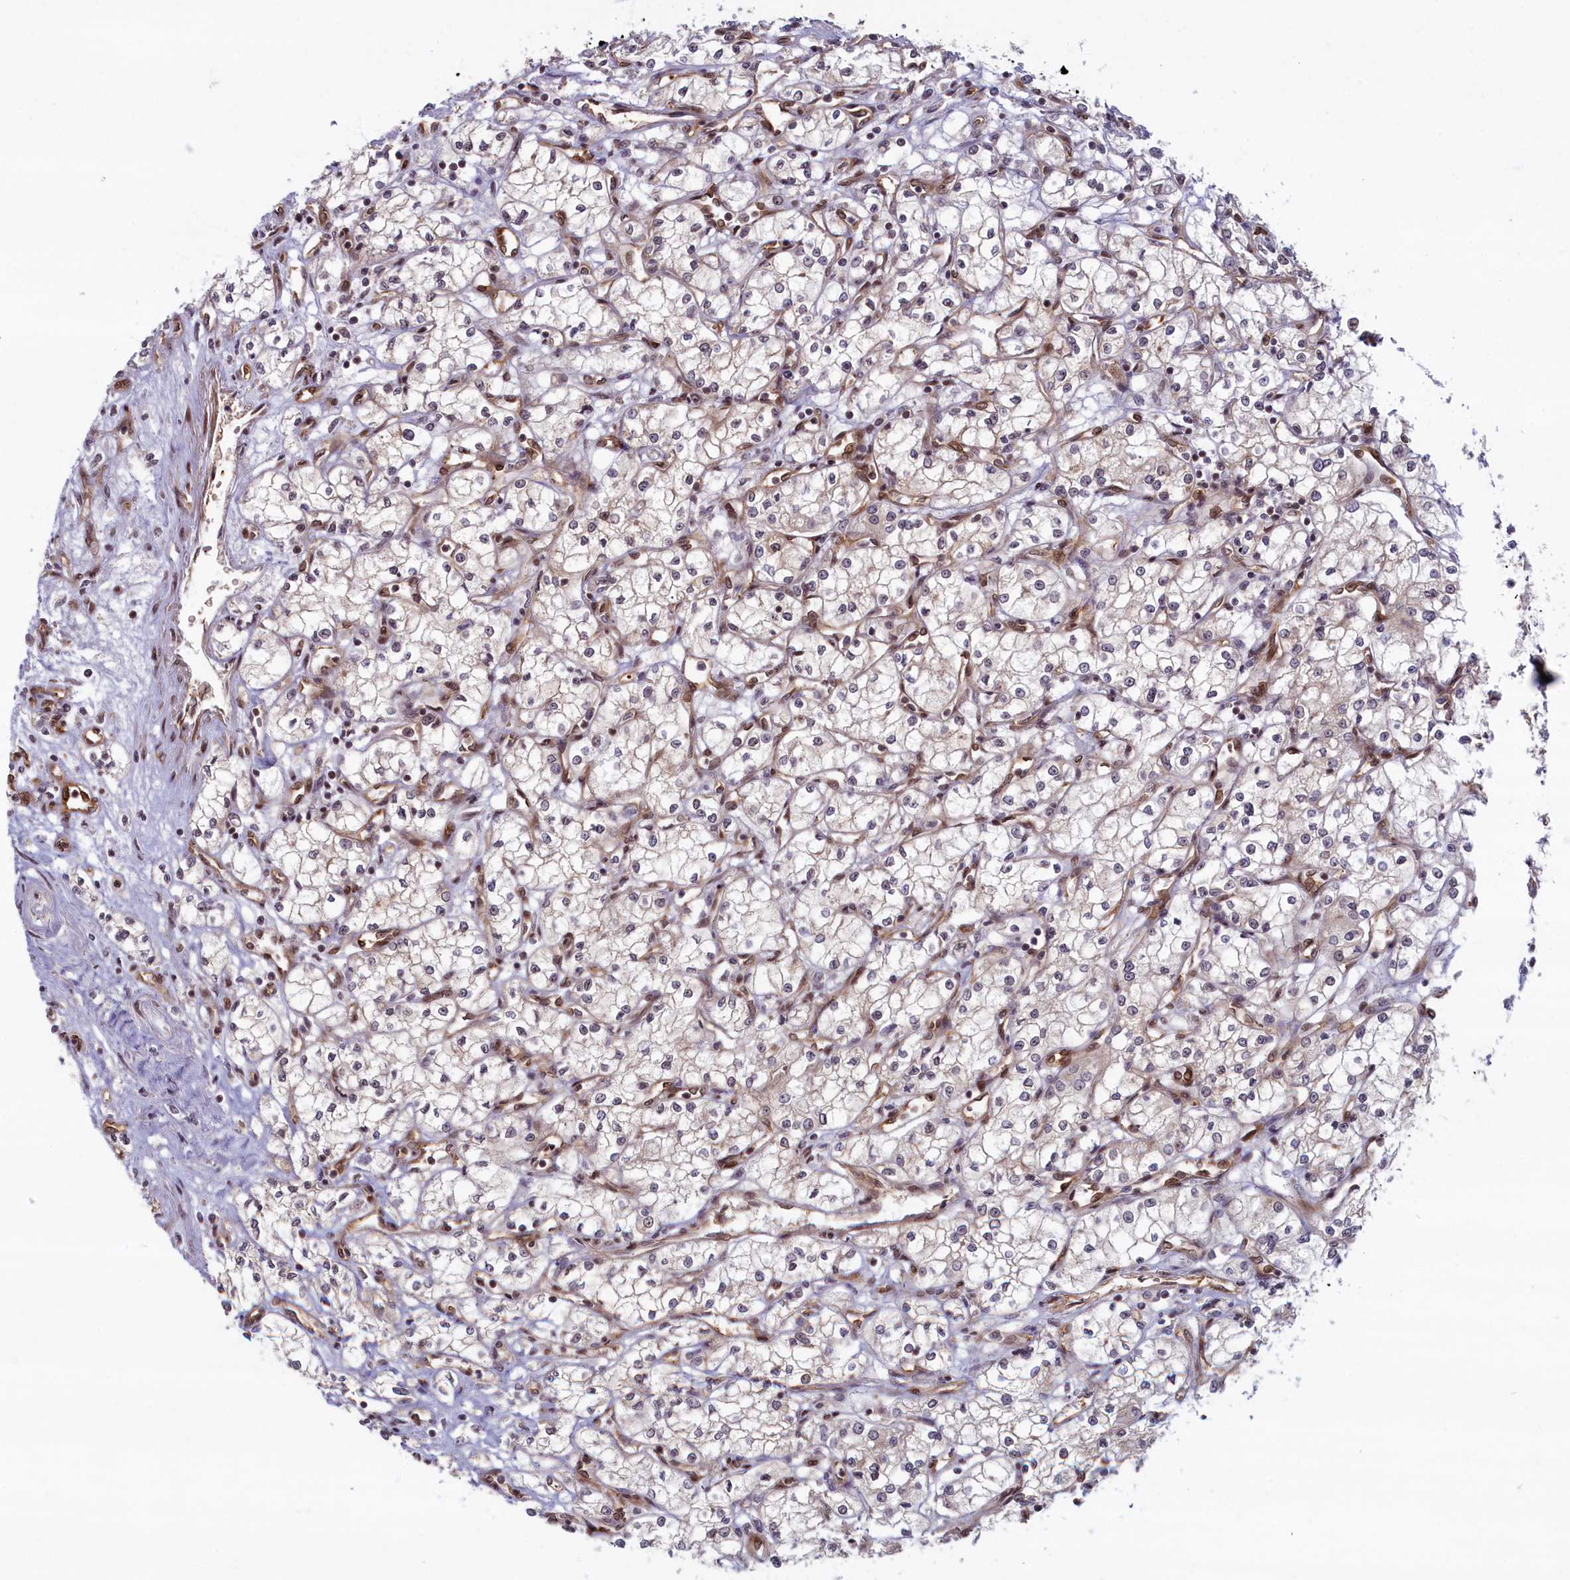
{"staining": {"intensity": "weak", "quantity": "<25%", "location": "cytoplasmic/membranous,nuclear"}, "tissue": "renal cancer", "cell_type": "Tumor cells", "image_type": "cancer", "snomed": [{"axis": "morphology", "description": "Adenocarcinoma, NOS"}, {"axis": "topography", "description": "Kidney"}], "caption": "Tumor cells are negative for protein expression in human renal cancer. Brightfield microscopy of immunohistochemistry stained with DAB (3,3'-diaminobenzidine) (brown) and hematoxylin (blue), captured at high magnification.", "gene": "SNRK", "patient": {"sex": "male", "age": 59}}